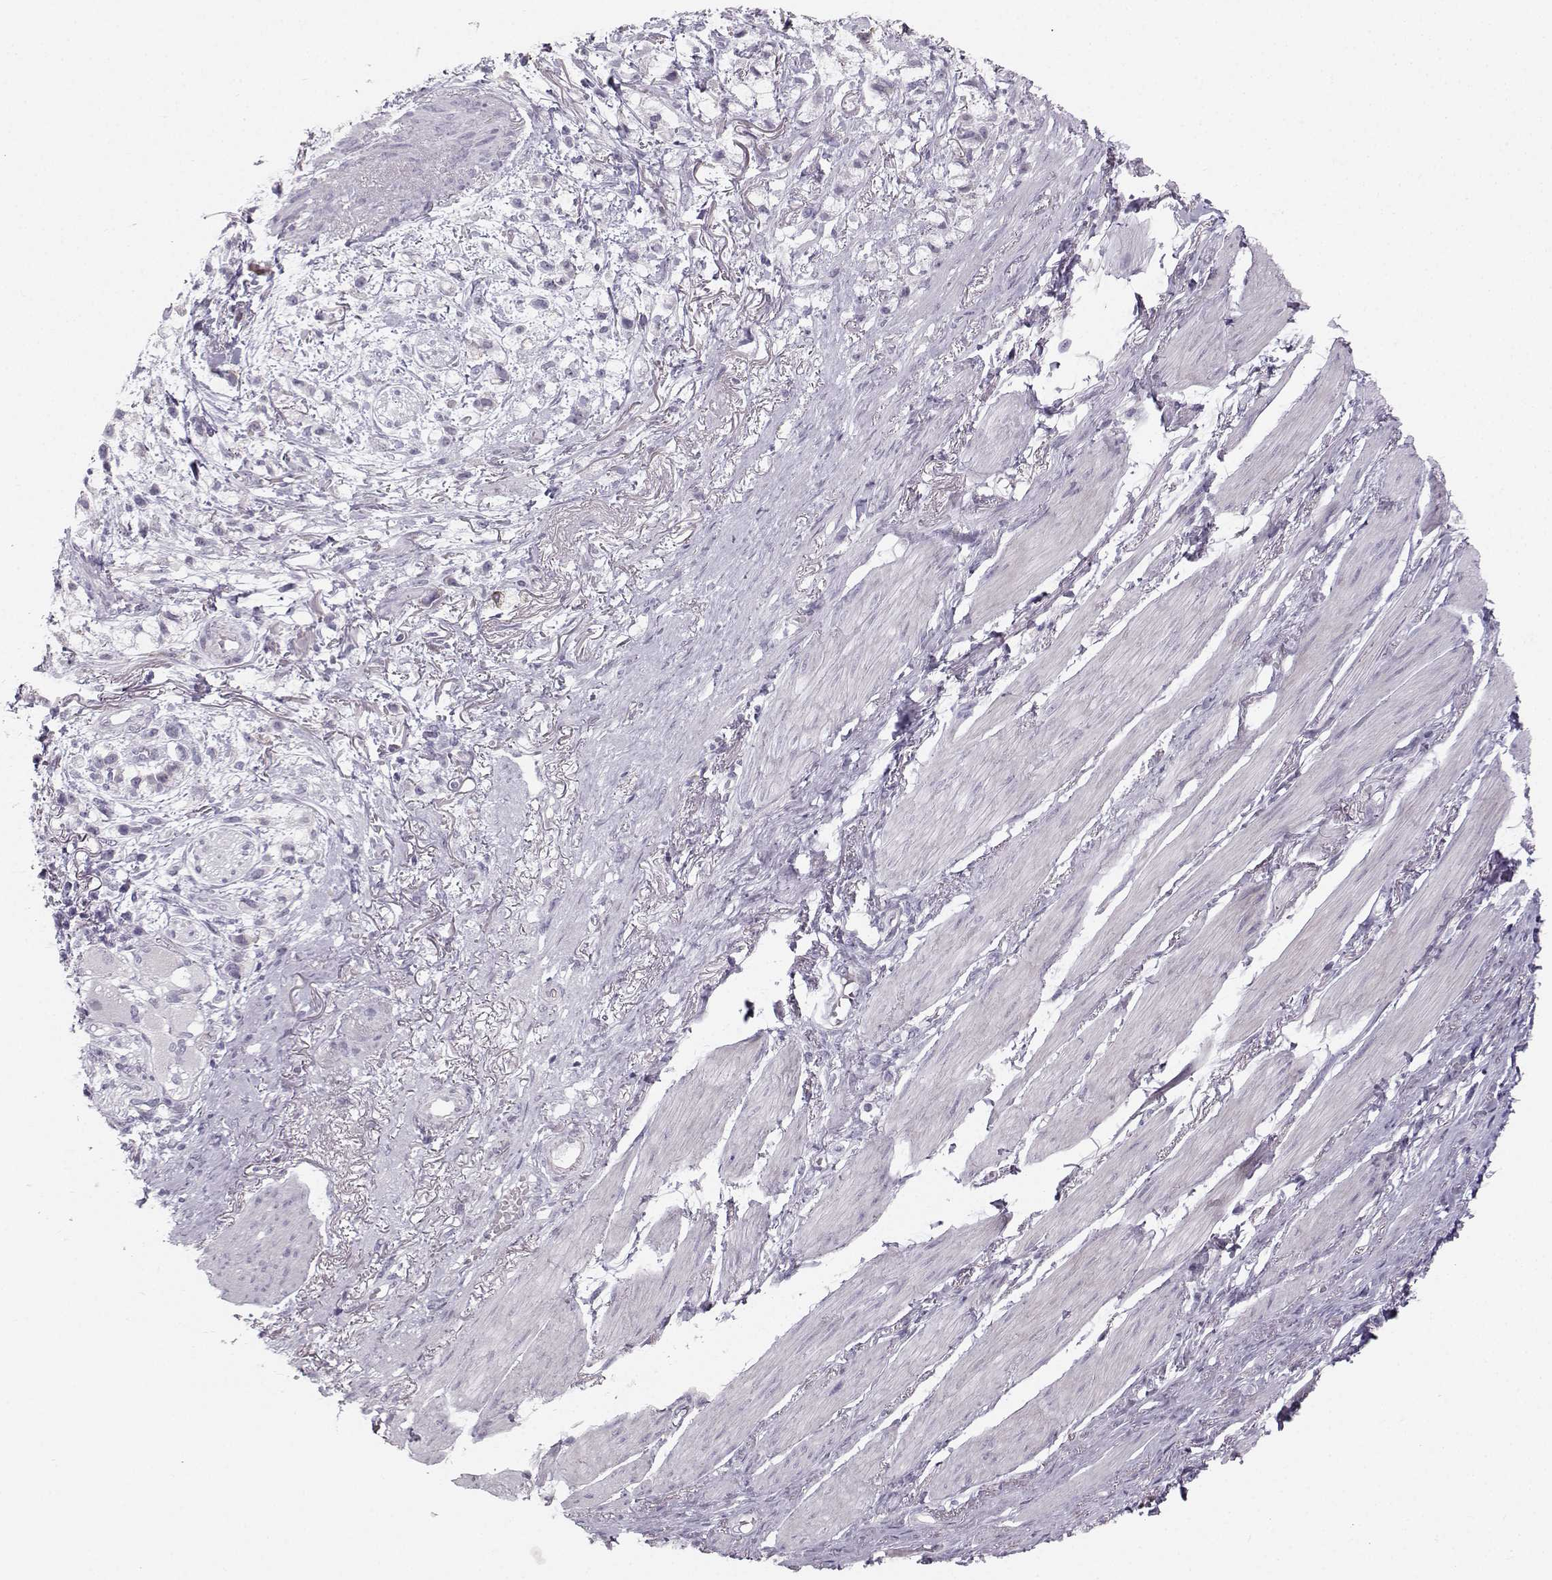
{"staining": {"intensity": "negative", "quantity": "none", "location": "none"}, "tissue": "stomach cancer", "cell_type": "Tumor cells", "image_type": "cancer", "snomed": [{"axis": "morphology", "description": "Adenocarcinoma, NOS"}, {"axis": "topography", "description": "Stomach"}], "caption": "Immunohistochemical staining of stomach adenocarcinoma reveals no significant expression in tumor cells.", "gene": "CASR", "patient": {"sex": "female", "age": 81}}